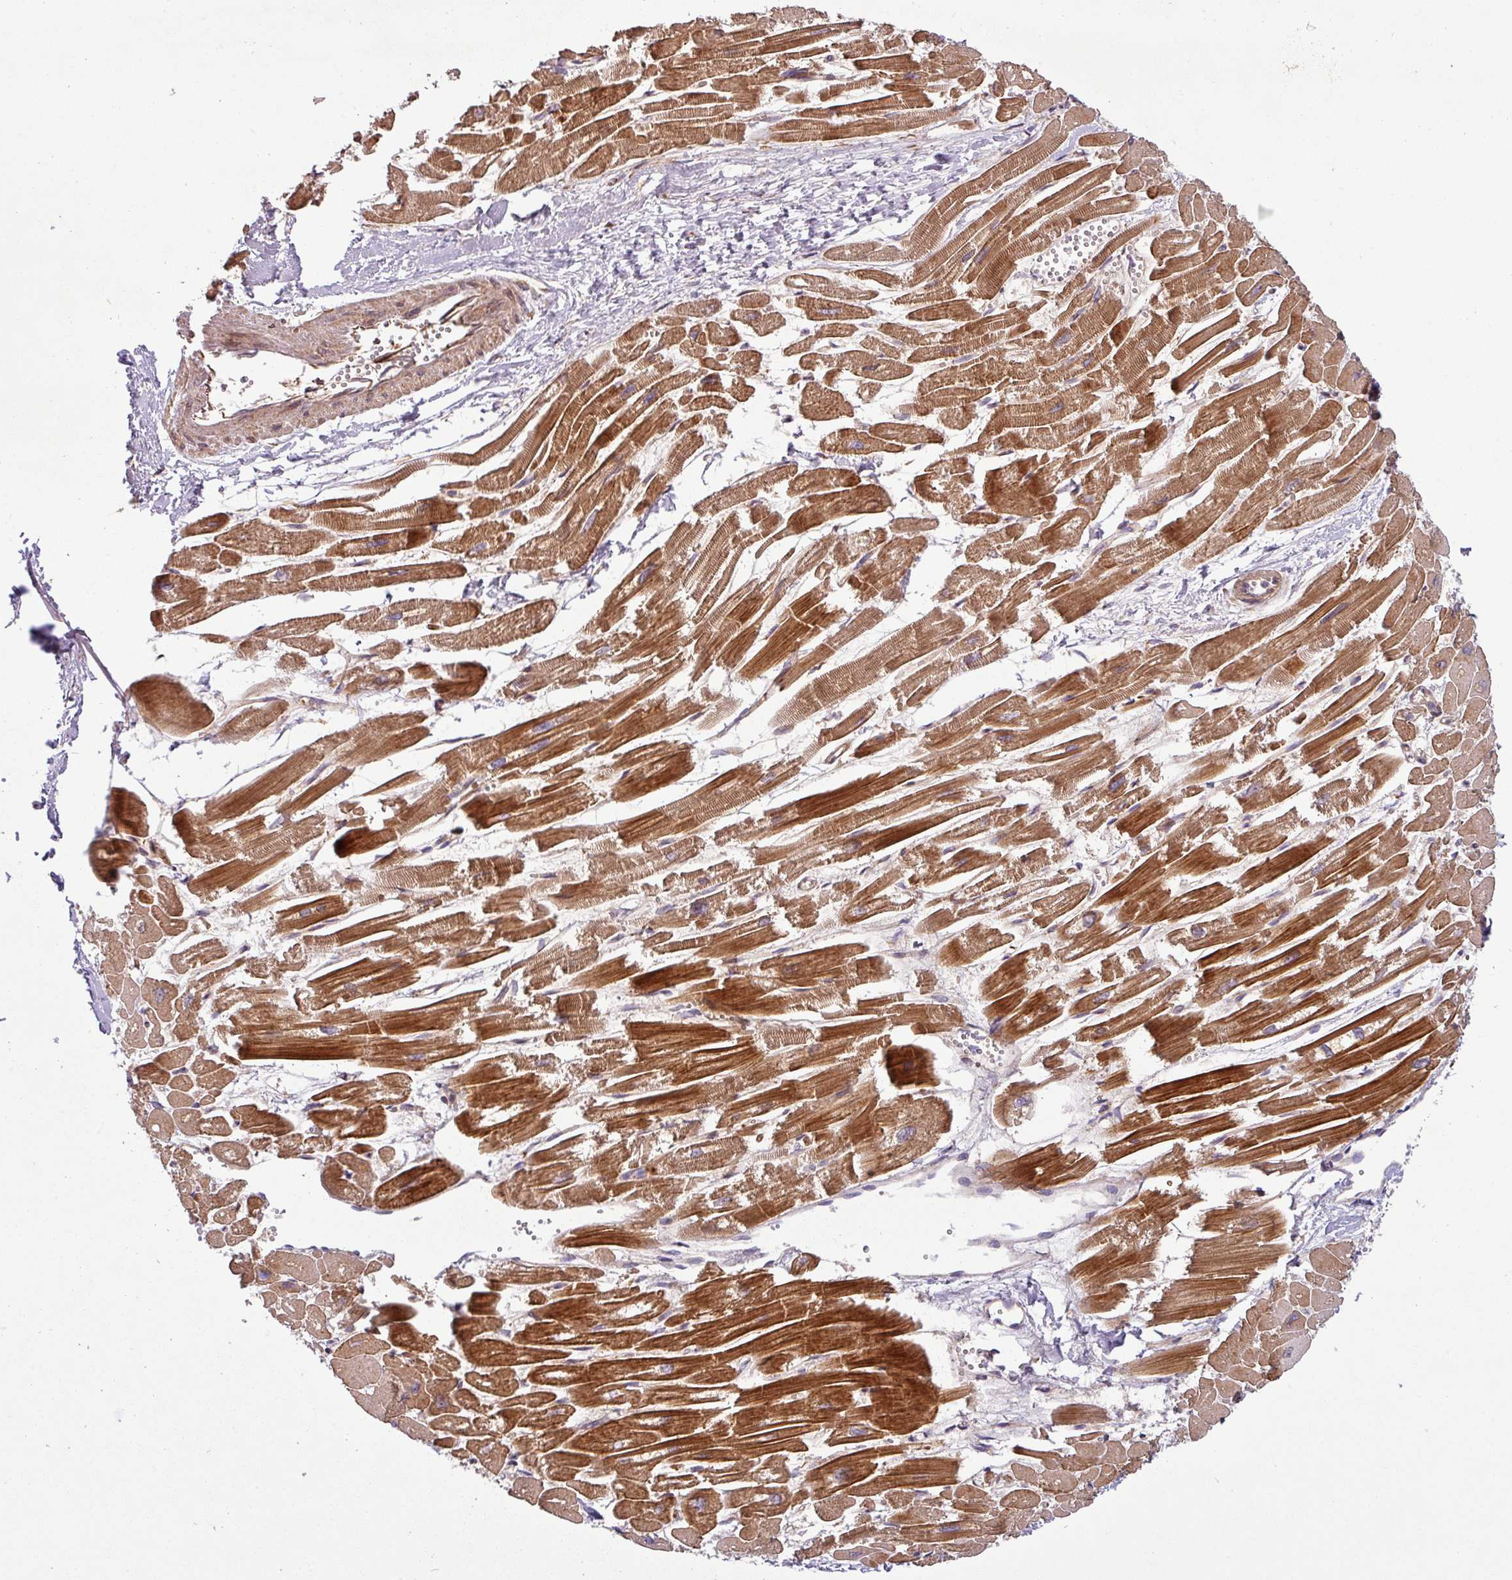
{"staining": {"intensity": "strong", "quantity": ">75%", "location": "cytoplasmic/membranous"}, "tissue": "heart muscle", "cell_type": "Cardiomyocytes", "image_type": "normal", "snomed": [{"axis": "morphology", "description": "Normal tissue, NOS"}, {"axis": "topography", "description": "Heart"}], "caption": "IHC photomicrograph of unremarkable heart muscle: heart muscle stained using immunohistochemistry (IHC) displays high levels of strong protein expression localized specifically in the cytoplasmic/membranous of cardiomyocytes, appearing as a cytoplasmic/membranous brown color.", "gene": "ART1", "patient": {"sex": "male", "age": 54}}